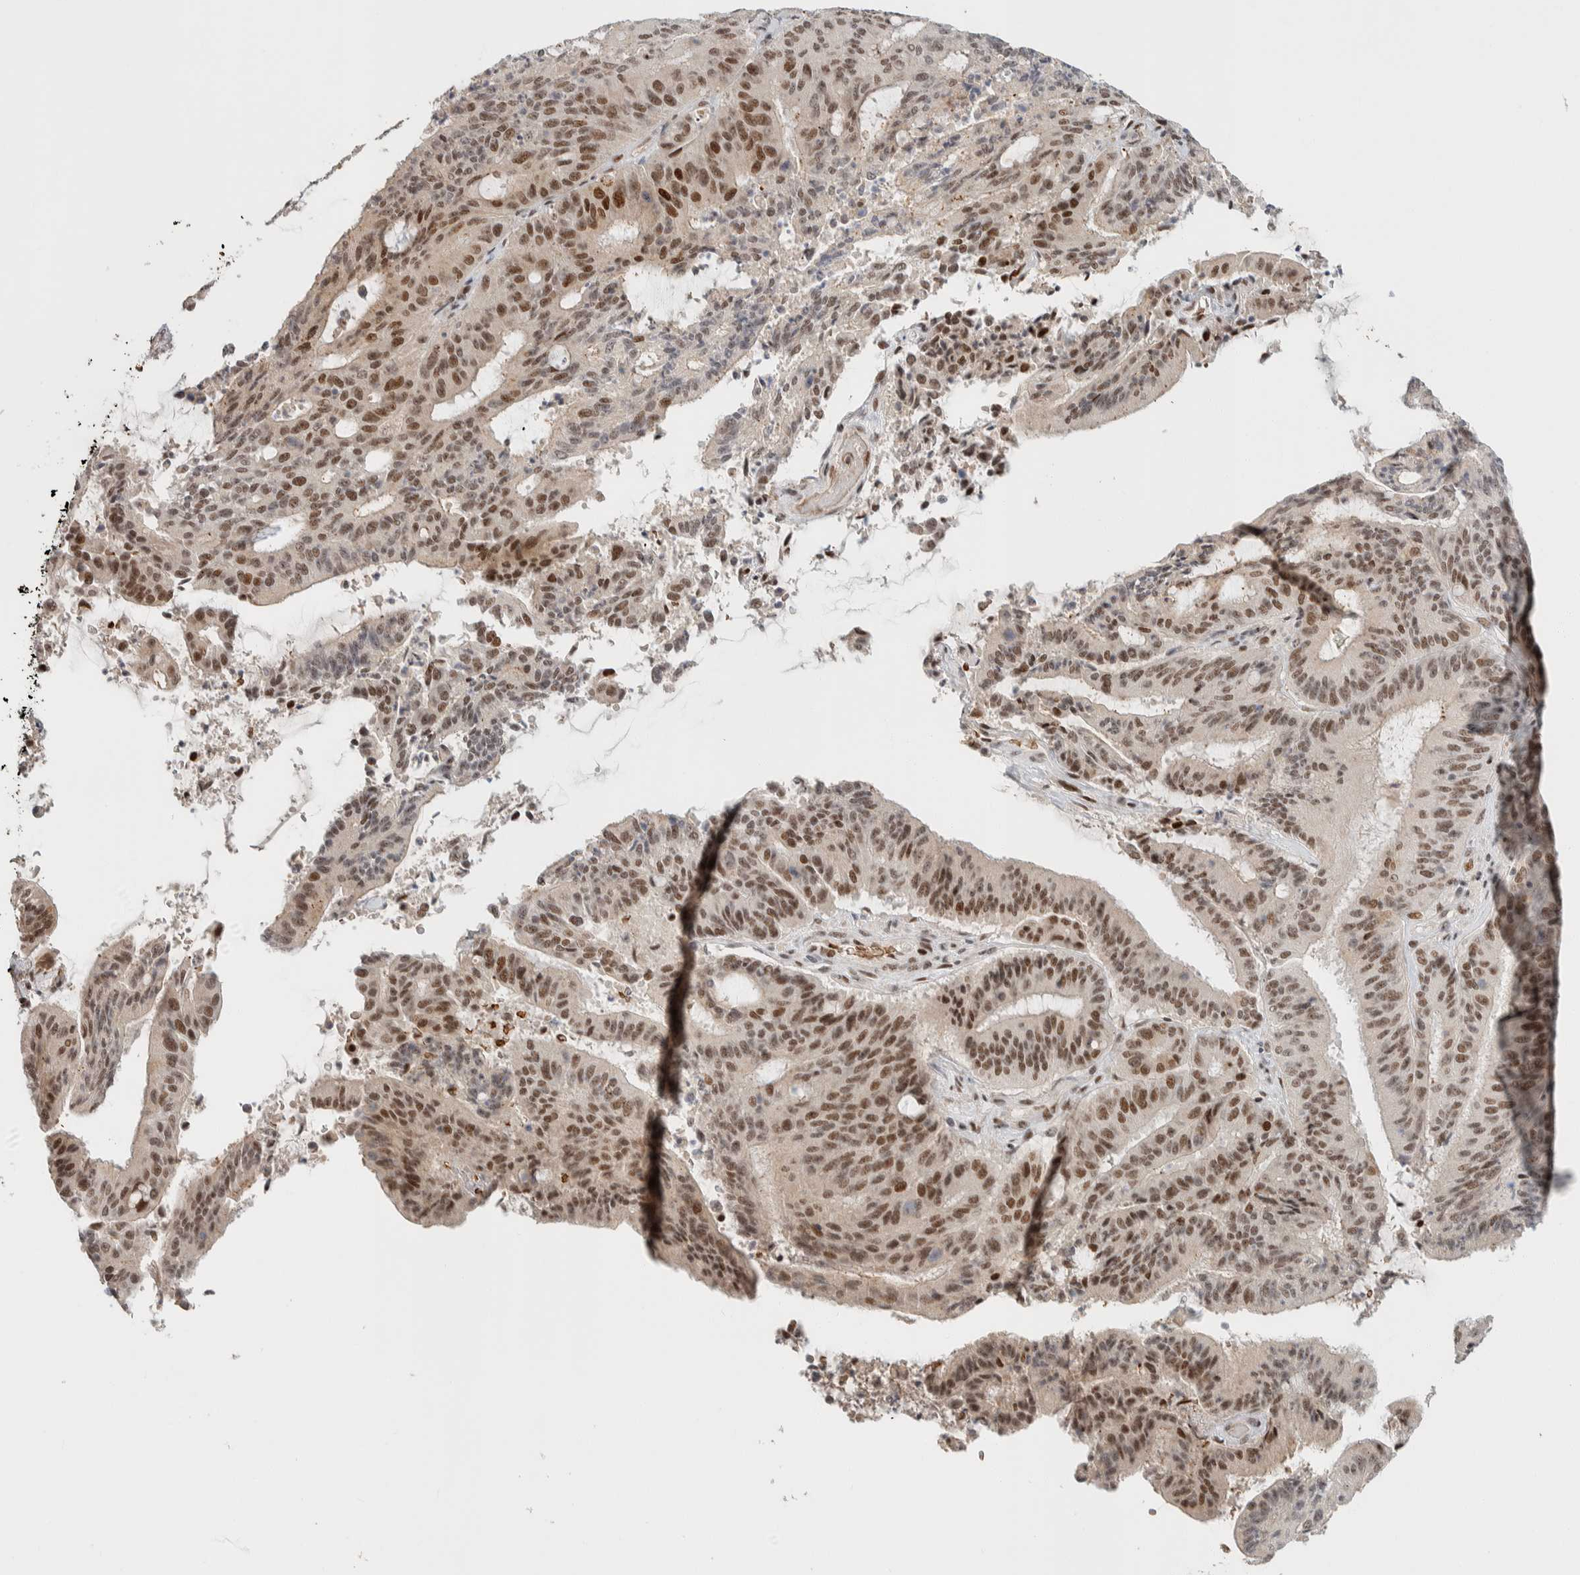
{"staining": {"intensity": "strong", "quantity": ">75%", "location": "nuclear"}, "tissue": "liver cancer", "cell_type": "Tumor cells", "image_type": "cancer", "snomed": [{"axis": "morphology", "description": "Normal tissue, NOS"}, {"axis": "morphology", "description": "Cholangiocarcinoma"}, {"axis": "topography", "description": "Liver"}, {"axis": "topography", "description": "Peripheral nerve tissue"}], "caption": "DAB (3,3'-diaminobenzidine) immunohistochemical staining of human liver cancer (cholangiocarcinoma) shows strong nuclear protein positivity in approximately >75% of tumor cells. (DAB (3,3'-diaminobenzidine) IHC with brightfield microscopy, high magnification).", "gene": "ZBTB2", "patient": {"sex": "female", "age": 73}}